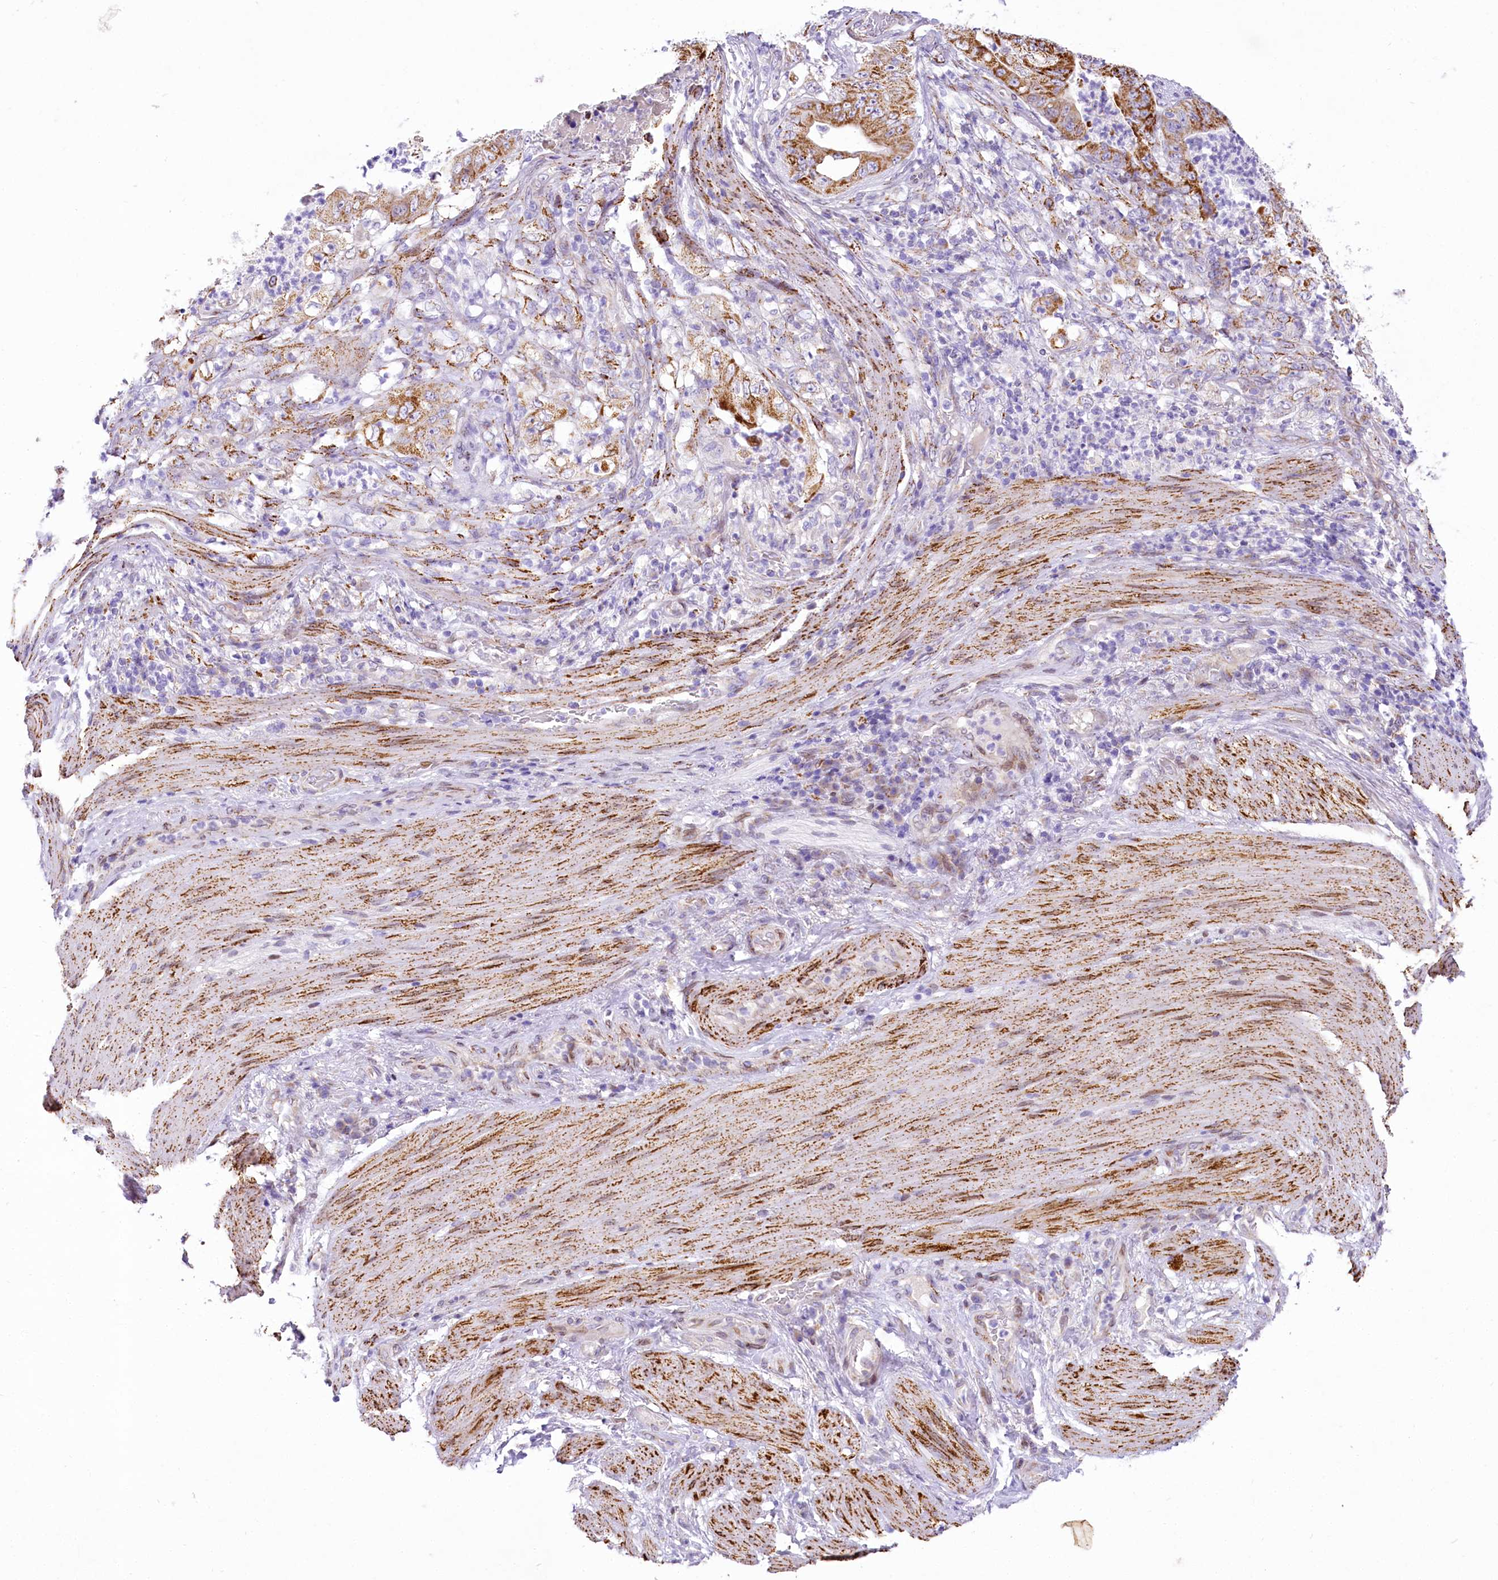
{"staining": {"intensity": "moderate", "quantity": "25%-75%", "location": "cytoplasmic/membranous"}, "tissue": "stomach cancer", "cell_type": "Tumor cells", "image_type": "cancer", "snomed": [{"axis": "morphology", "description": "Adenocarcinoma, NOS"}, {"axis": "topography", "description": "Stomach"}], "caption": "Stomach cancer (adenocarcinoma) stained with a brown dye reveals moderate cytoplasmic/membranous positive positivity in about 25%-75% of tumor cells.", "gene": "PPIP5K2", "patient": {"sex": "female", "age": 73}}